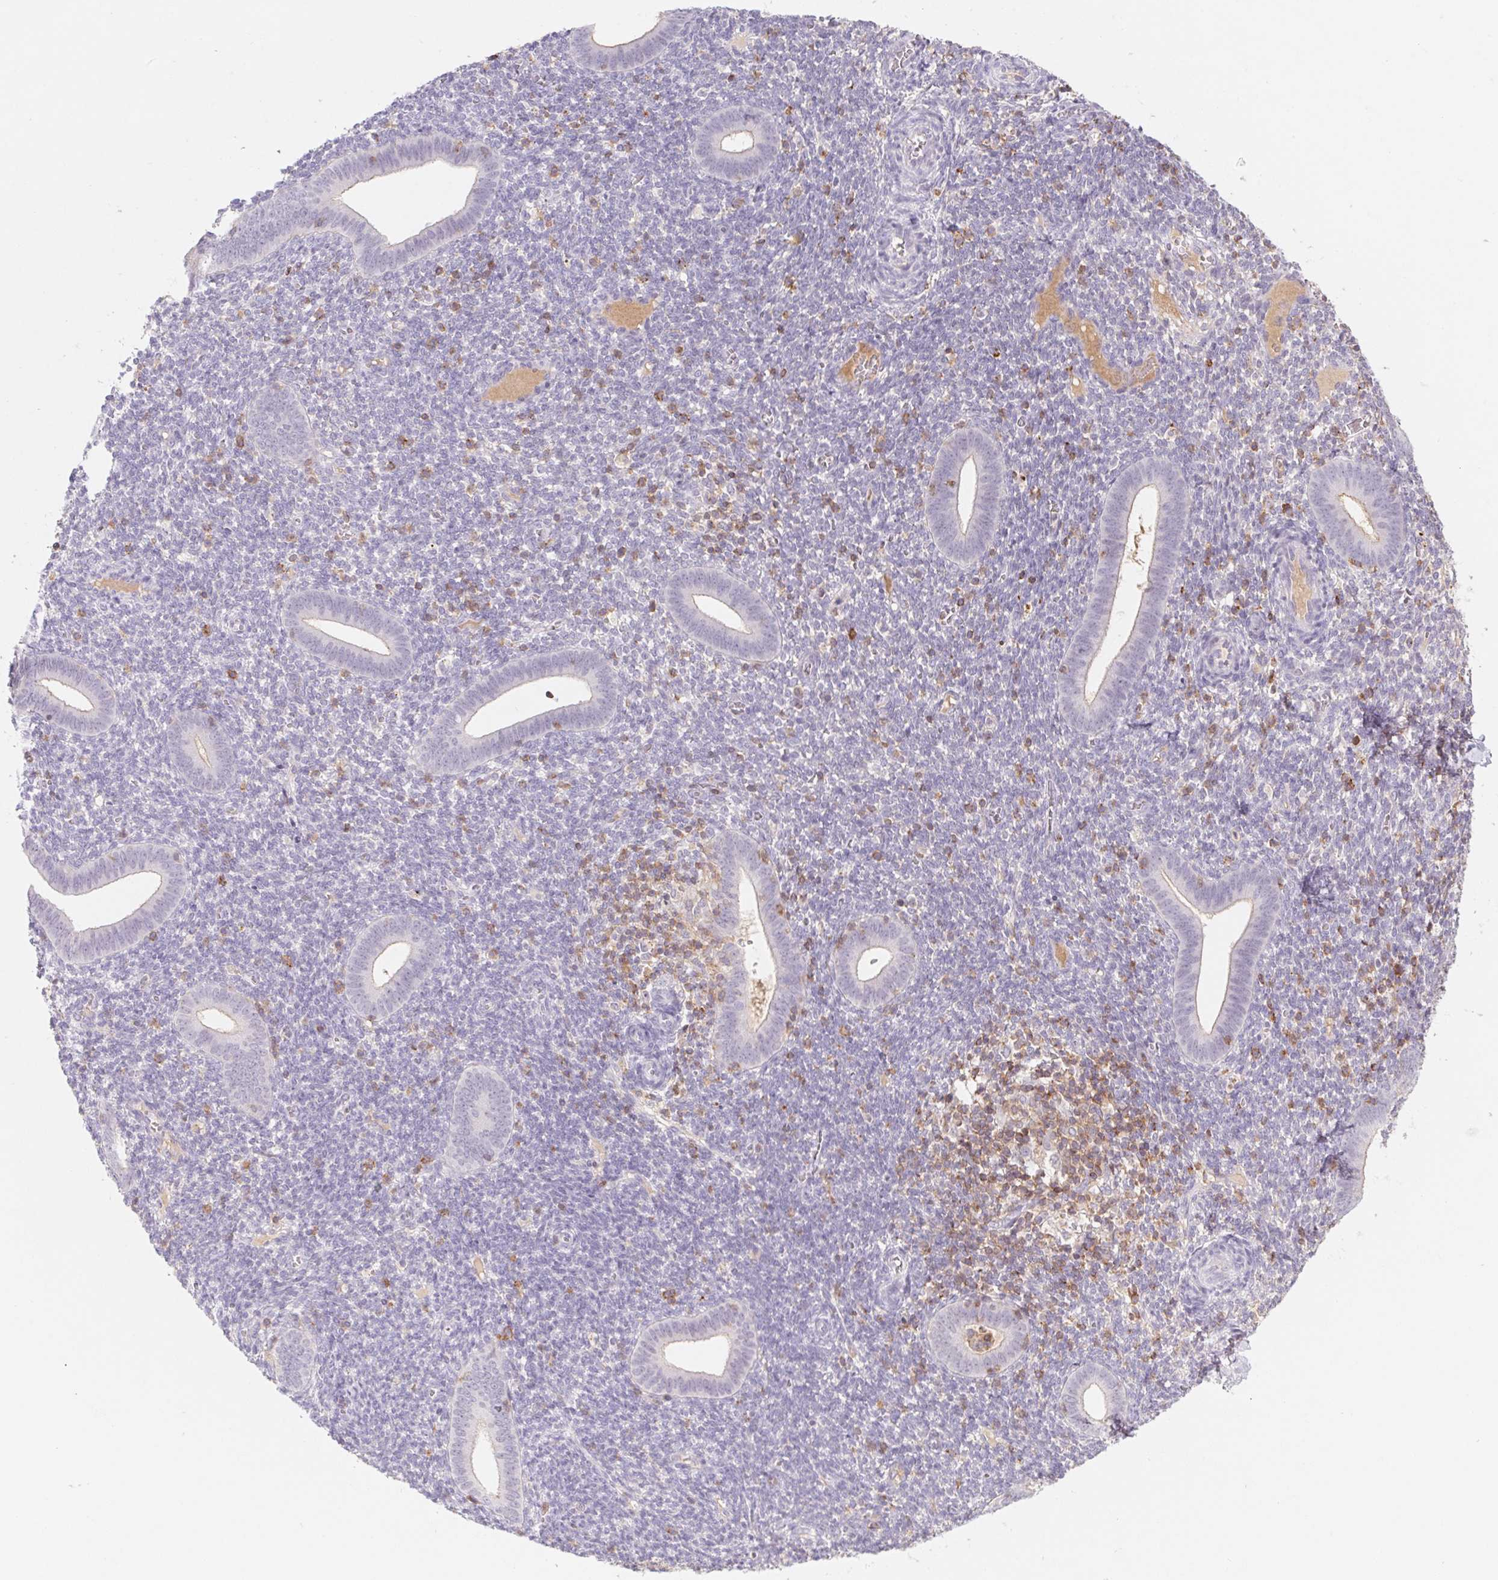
{"staining": {"intensity": "negative", "quantity": "none", "location": "none"}, "tissue": "endometrium", "cell_type": "Cells in endometrial stroma", "image_type": "normal", "snomed": [{"axis": "morphology", "description": "Normal tissue, NOS"}, {"axis": "topography", "description": "Endometrium"}], "caption": "Image shows no significant protein positivity in cells in endometrial stroma of normal endometrium.", "gene": "KIF26A", "patient": {"sex": "female", "age": 25}}